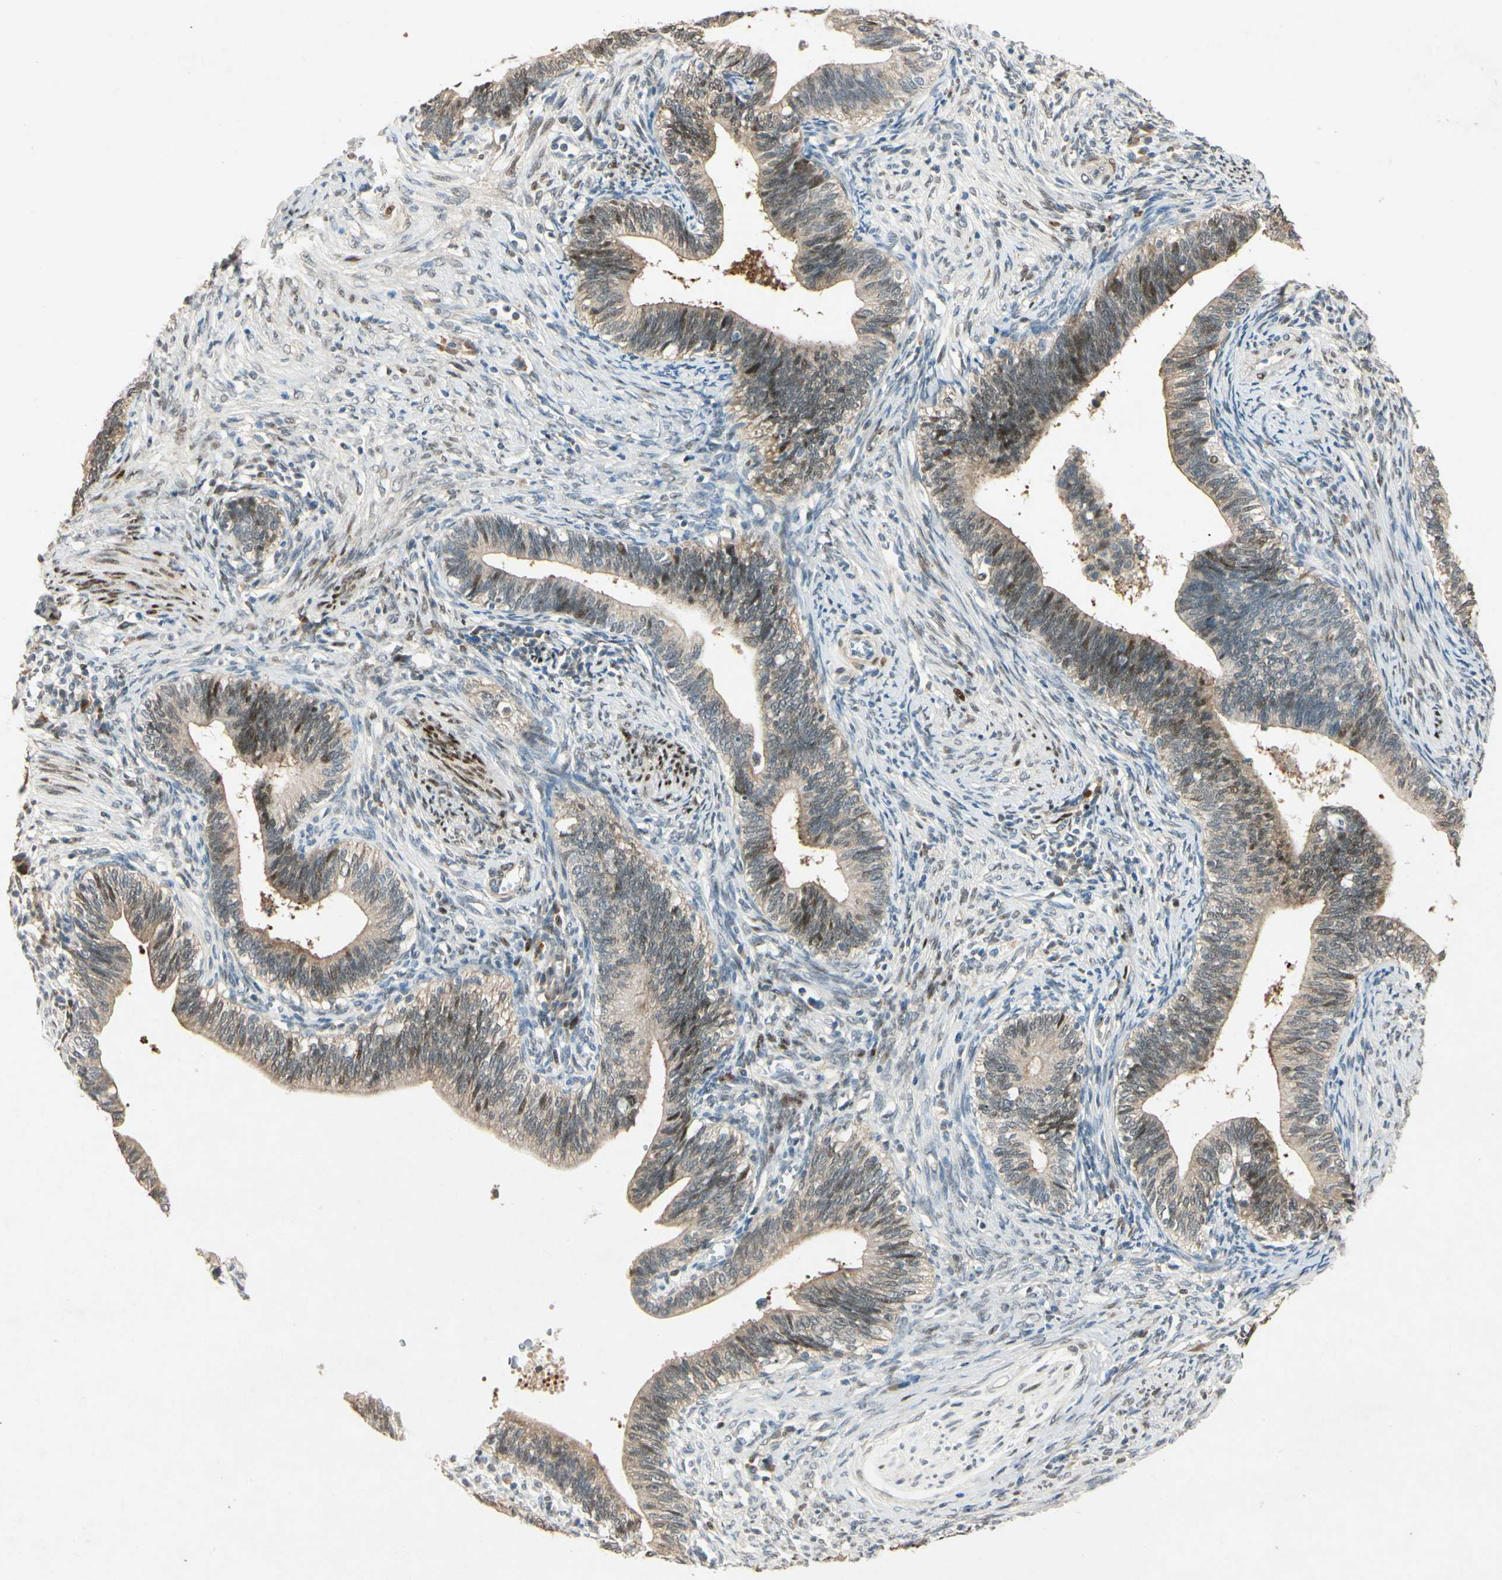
{"staining": {"intensity": "weak", "quantity": "25%-75%", "location": "cytoplasmic/membranous,nuclear"}, "tissue": "cervical cancer", "cell_type": "Tumor cells", "image_type": "cancer", "snomed": [{"axis": "morphology", "description": "Adenocarcinoma, NOS"}, {"axis": "topography", "description": "Cervix"}], "caption": "Weak cytoplasmic/membranous and nuclear expression is identified in about 25%-75% of tumor cells in cervical cancer.", "gene": "HSPA1B", "patient": {"sex": "female", "age": 44}}